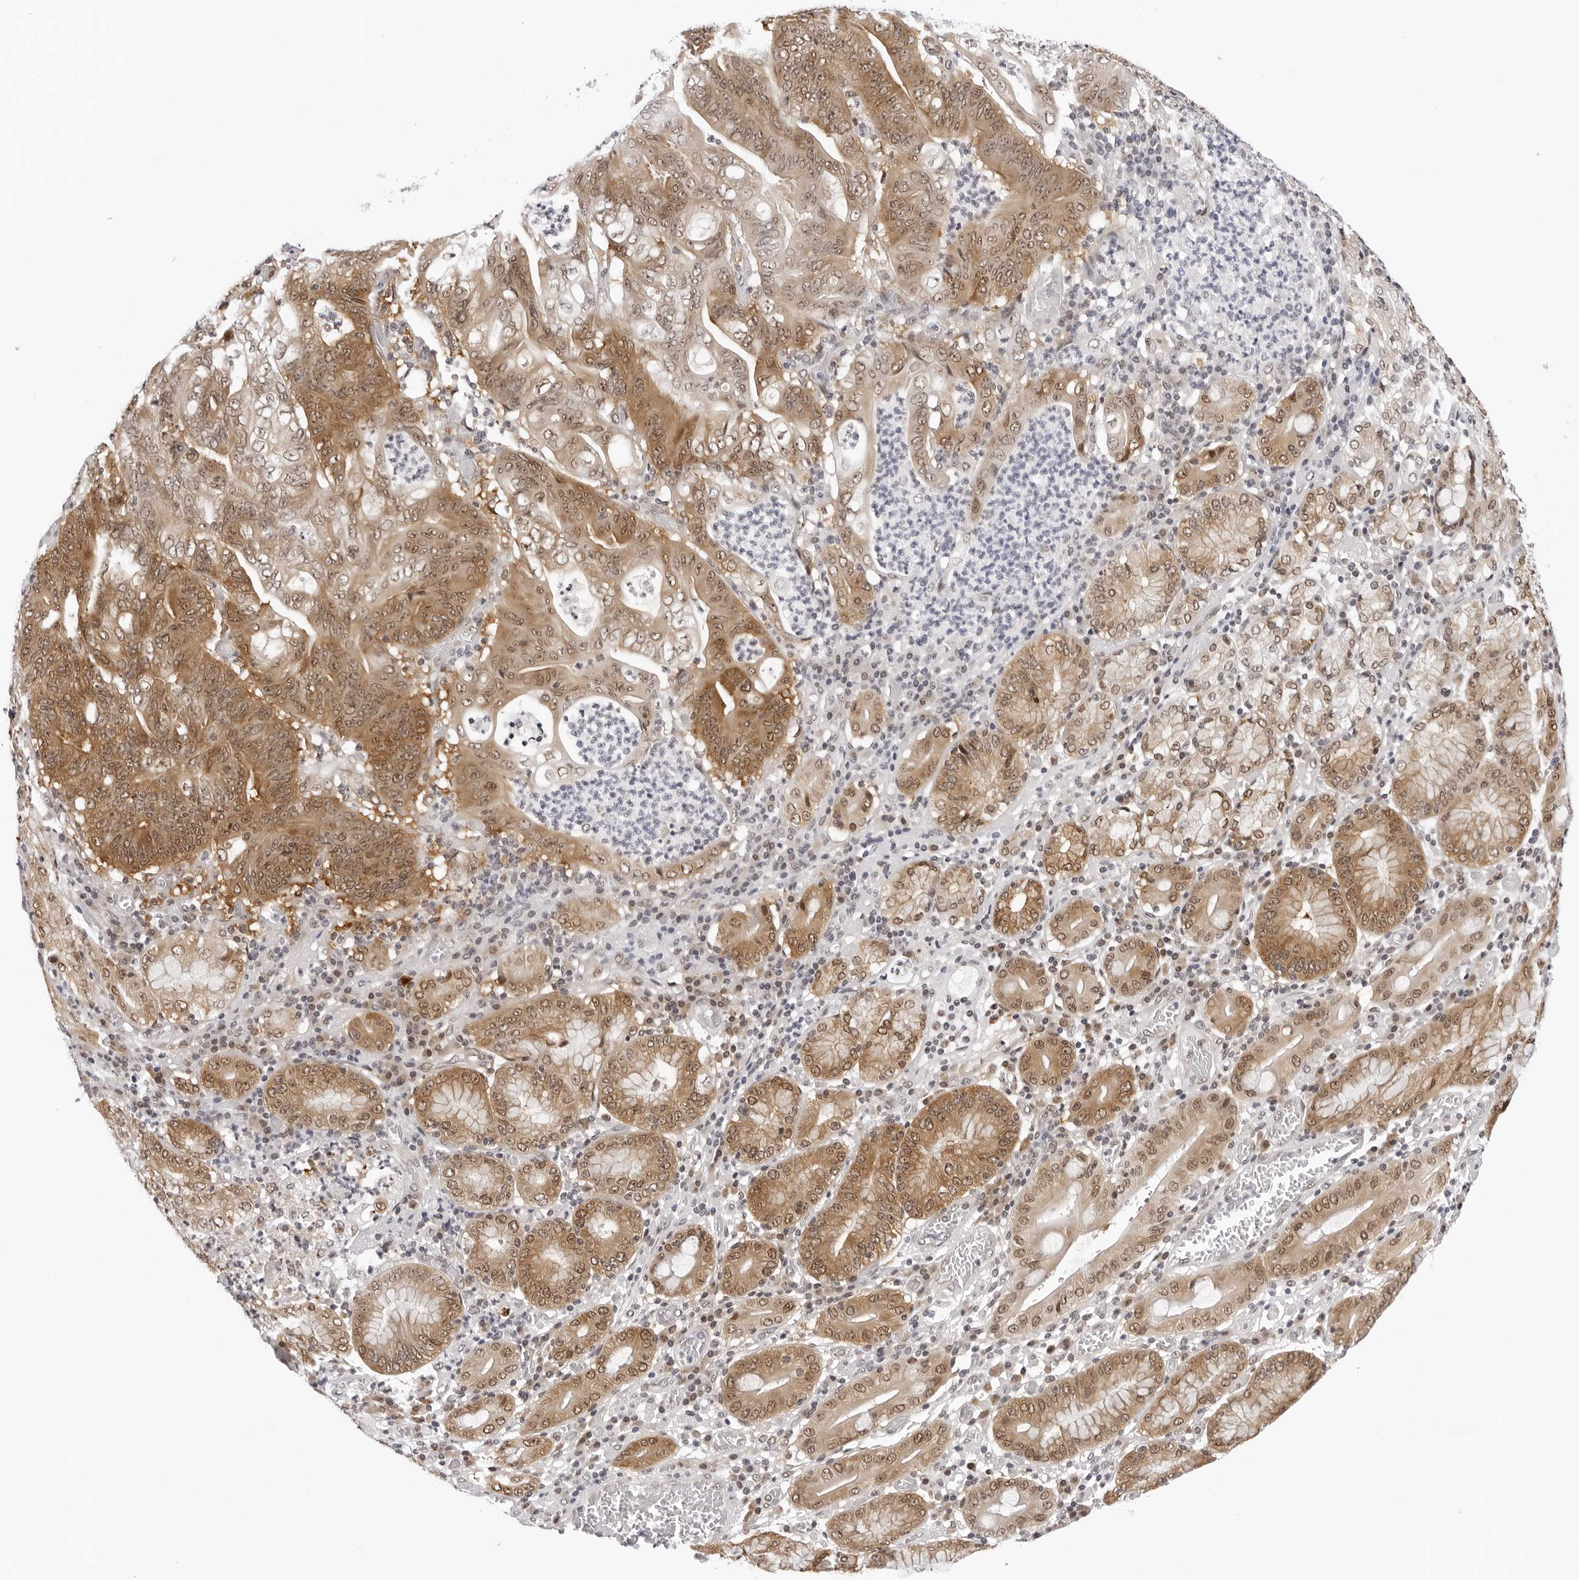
{"staining": {"intensity": "moderate", "quantity": ">75%", "location": "cytoplasmic/membranous,nuclear"}, "tissue": "stomach cancer", "cell_type": "Tumor cells", "image_type": "cancer", "snomed": [{"axis": "morphology", "description": "Adenocarcinoma, NOS"}, {"axis": "topography", "description": "Stomach"}], "caption": "An immunohistochemistry histopathology image of neoplastic tissue is shown. Protein staining in brown labels moderate cytoplasmic/membranous and nuclear positivity in stomach adenocarcinoma within tumor cells. (brown staining indicates protein expression, while blue staining denotes nuclei).", "gene": "WDR77", "patient": {"sex": "female", "age": 73}}